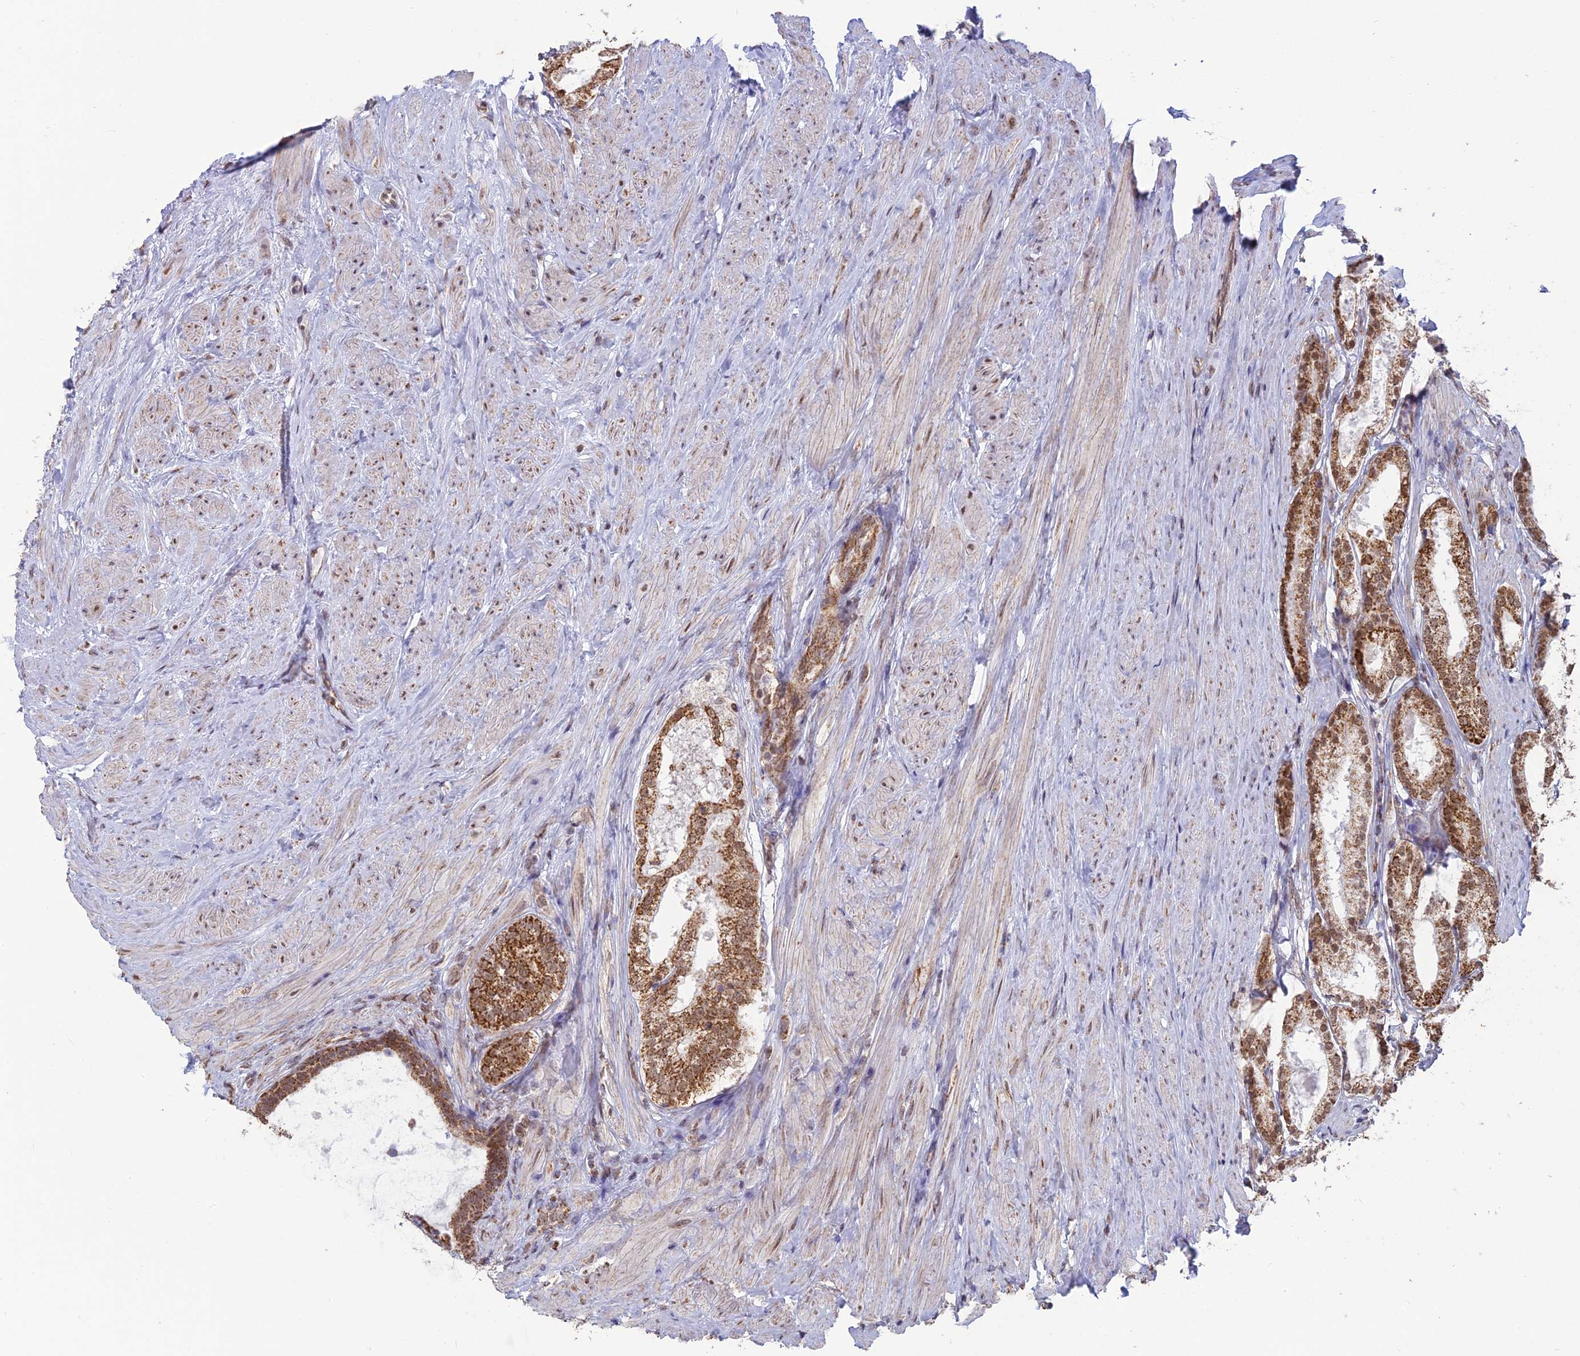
{"staining": {"intensity": "strong", "quantity": ">75%", "location": "cytoplasmic/membranous"}, "tissue": "prostate cancer", "cell_type": "Tumor cells", "image_type": "cancer", "snomed": [{"axis": "morphology", "description": "Adenocarcinoma, Low grade"}, {"axis": "topography", "description": "Prostate"}], "caption": "Protein expression analysis of human prostate cancer (adenocarcinoma (low-grade)) reveals strong cytoplasmic/membranous positivity in approximately >75% of tumor cells.", "gene": "ARHGAP40", "patient": {"sex": "male", "age": 68}}